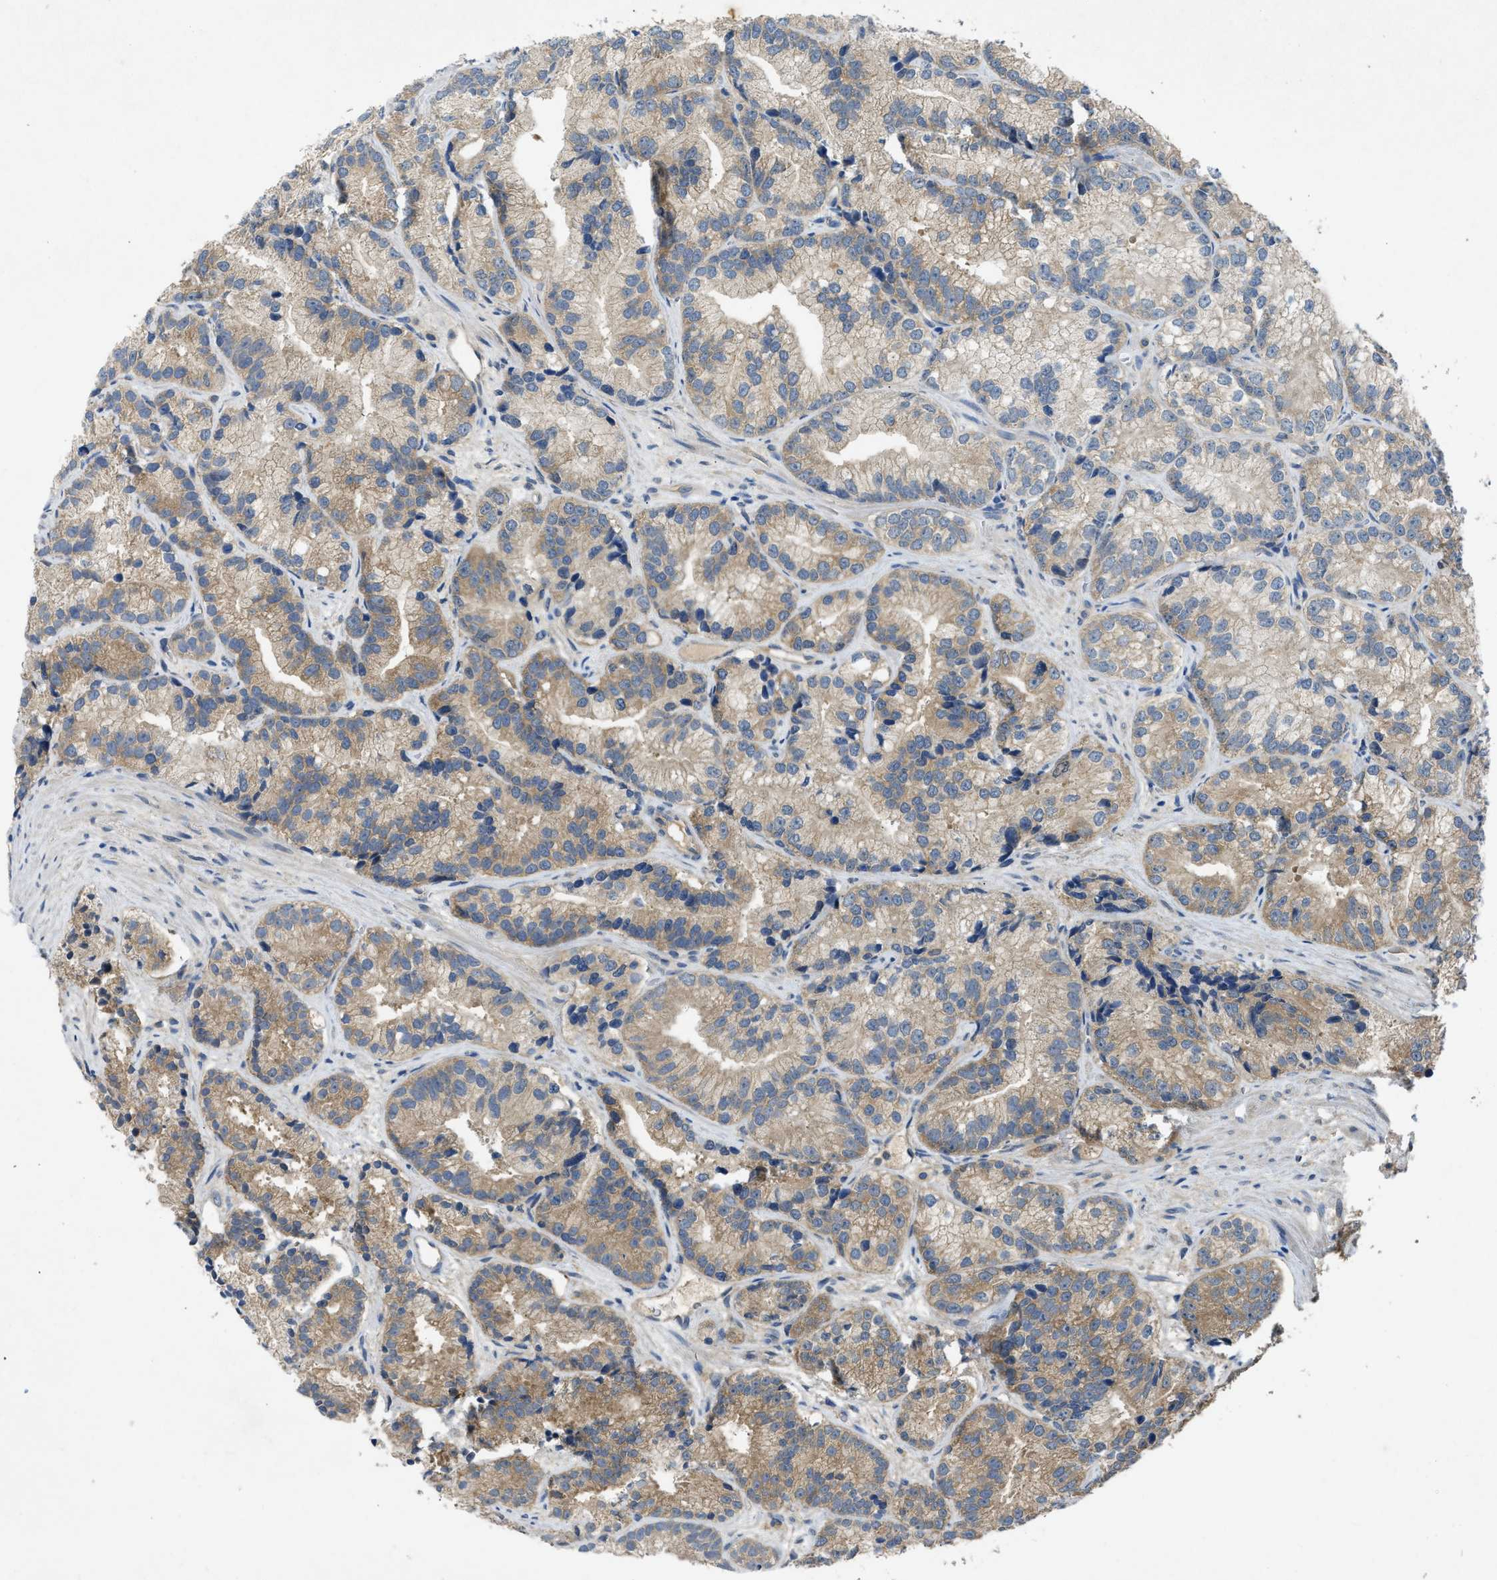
{"staining": {"intensity": "moderate", "quantity": "25%-75%", "location": "cytoplasmic/membranous"}, "tissue": "prostate cancer", "cell_type": "Tumor cells", "image_type": "cancer", "snomed": [{"axis": "morphology", "description": "Adenocarcinoma, Low grade"}, {"axis": "topography", "description": "Prostate"}], "caption": "IHC of adenocarcinoma (low-grade) (prostate) demonstrates medium levels of moderate cytoplasmic/membranous positivity in approximately 25%-75% of tumor cells. The staining was performed using DAB (3,3'-diaminobenzidine) to visualize the protein expression in brown, while the nuclei were stained in blue with hematoxylin (Magnification: 20x).", "gene": "PPP3CA", "patient": {"sex": "male", "age": 89}}